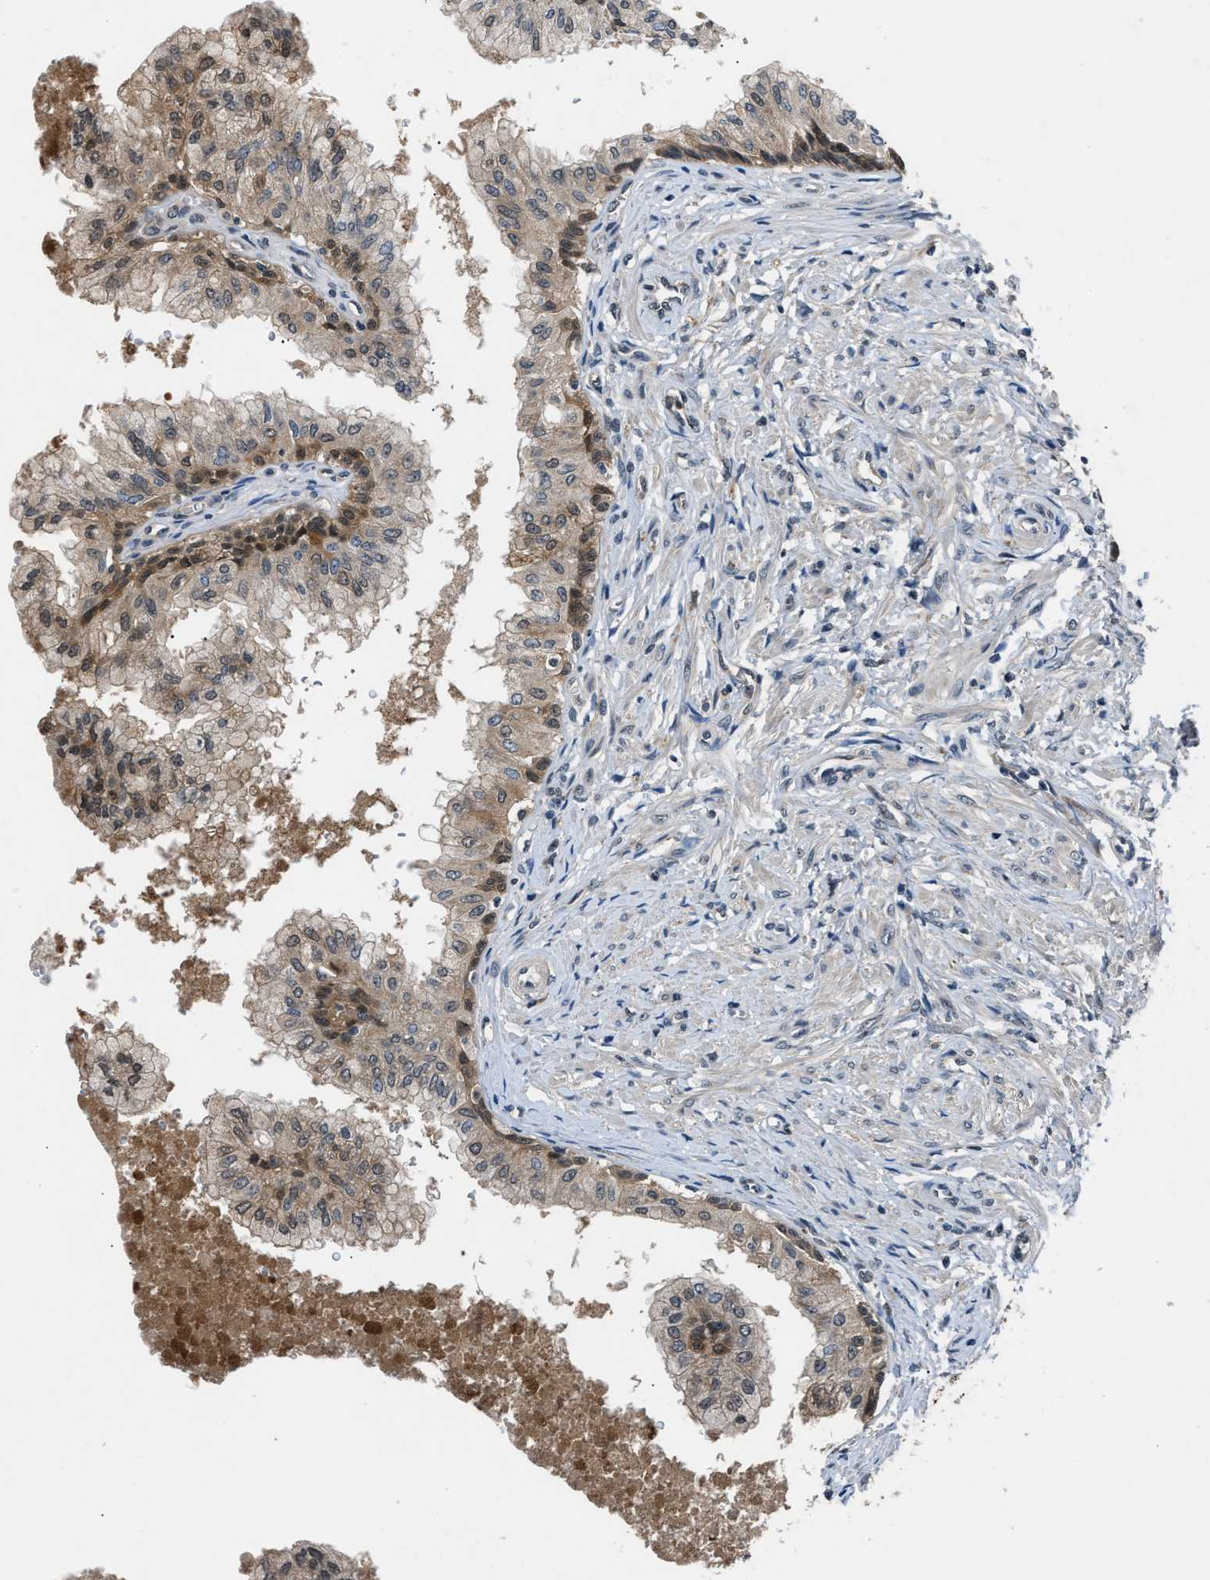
{"staining": {"intensity": "moderate", "quantity": "<25%", "location": "cytoplasmic/membranous"}, "tissue": "prostate", "cell_type": "Glandular cells", "image_type": "normal", "snomed": [{"axis": "morphology", "description": "Normal tissue, NOS"}, {"axis": "topography", "description": "Prostate"}, {"axis": "topography", "description": "Seminal veicle"}], "caption": "Moderate cytoplasmic/membranous protein staining is identified in about <25% of glandular cells in prostate. (brown staining indicates protein expression, while blue staining denotes nuclei).", "gene": "TP53I3", "patient": {"sex": "male", "age": 60}}